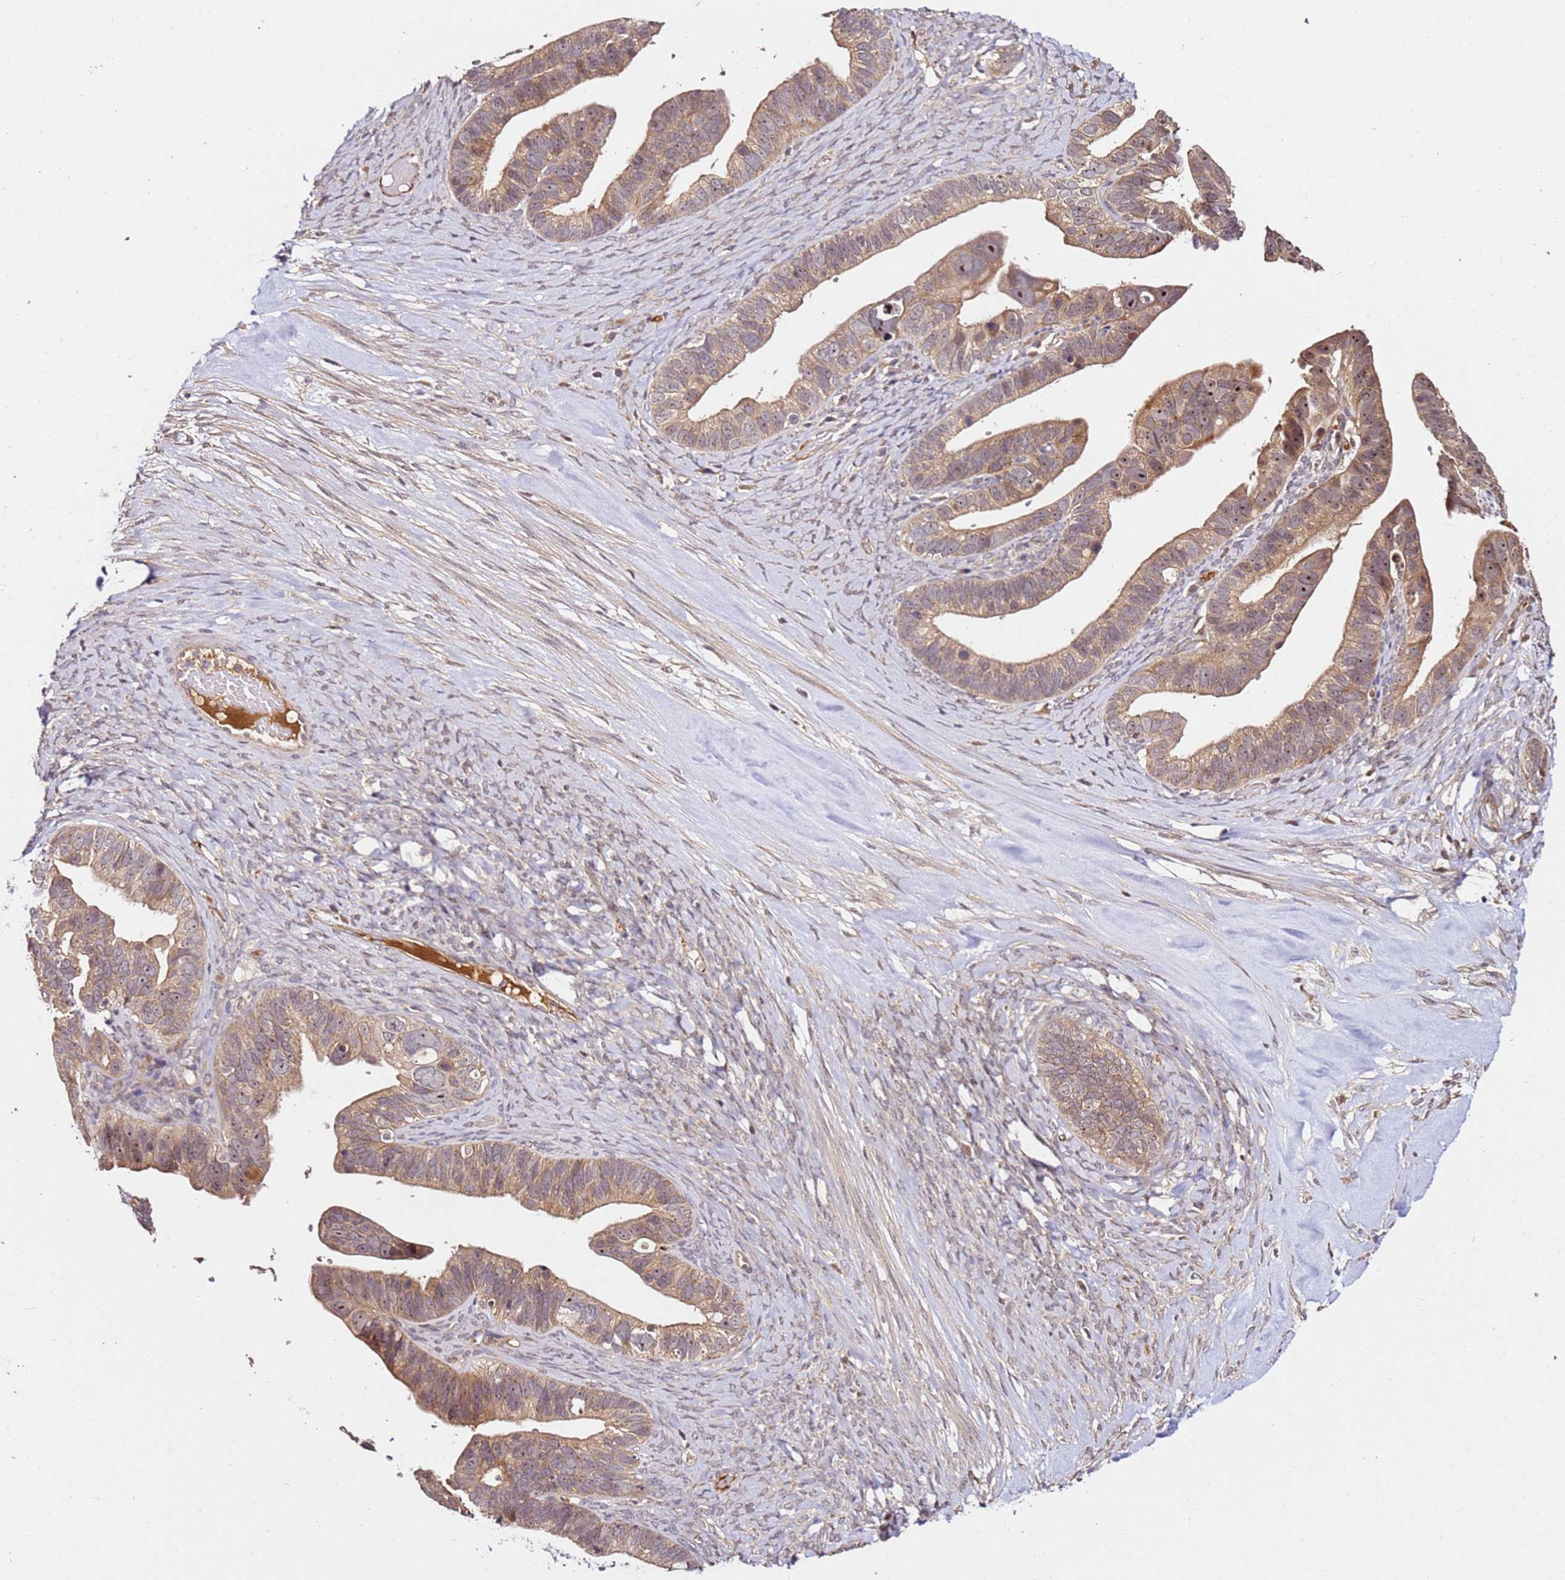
{"staining": {"intensity": "moderate", "quantity": ">75%", "location": "cytoplasmic/membranous,nuclear"}, "tissue": "ovarian cancer", "cell_type": "Tumor cells", "image_type": "cancer", "snomed": [{"axis": "morphology", "description": "Cystadenocarcinoma, serous, NOS"}, {"axis": "topography", "description": "Ovary"}], "caption": "Immunohistochemistry of human ovarian serous cystadenocarcinoma exhibits medium levels of moderate cytoplasmic/membranous and nuclear expression in about >75% of tumor cells.", "gene": "DDX27", "patient": {"sex": "female", "age": 56}}